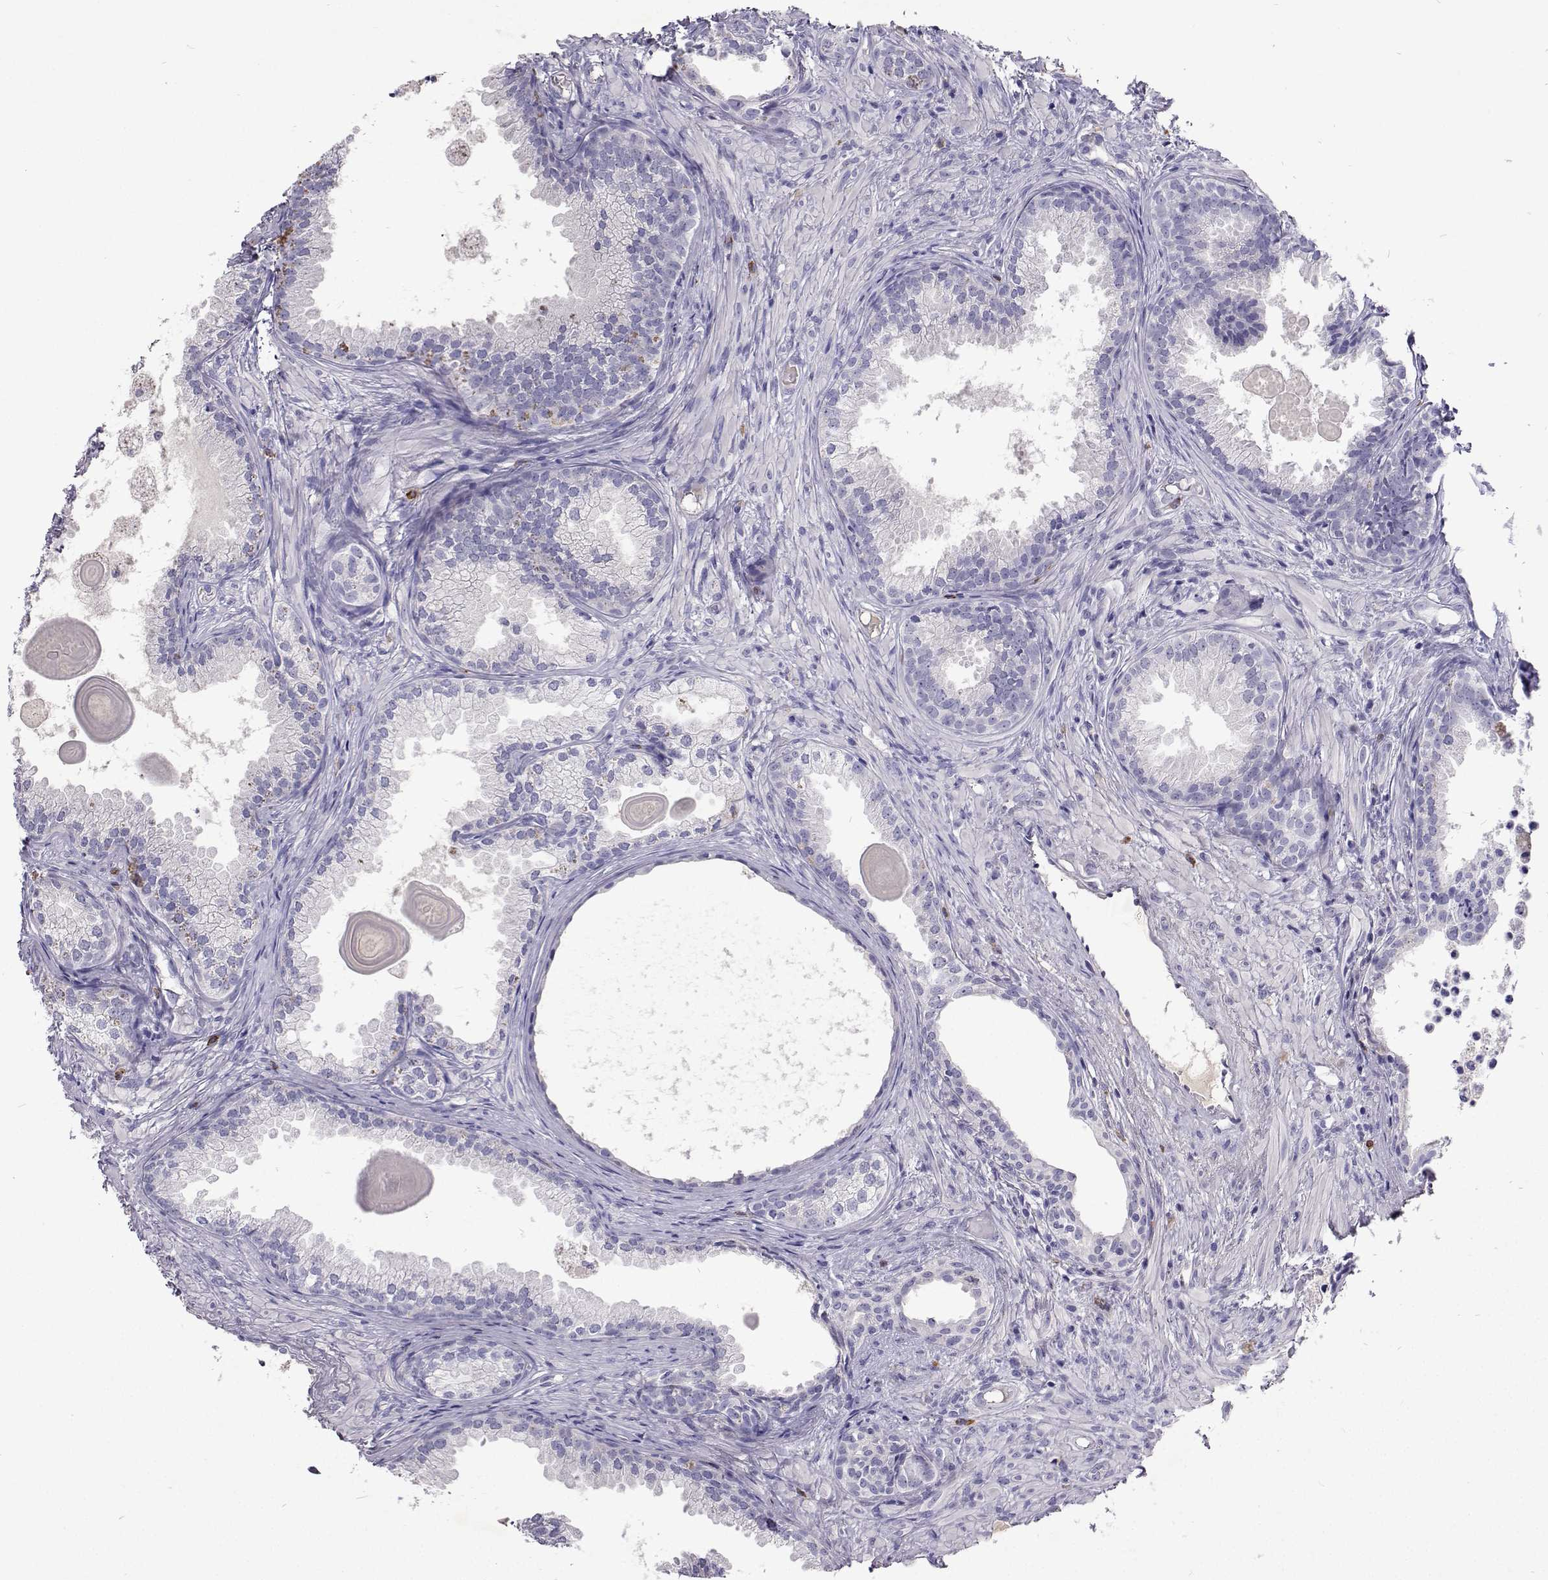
{"staining": {"intensity": "negative", "quantity": "none", "location": "none"}, "tissue": "prostate cancer", "cell_type": "Tumor cells", "image_type": "cancer", "snomed": [{"axis": "morphology", "description": "Adenocarcinoma, High grade"}, {"axis": "topography", "description": "Prostate"}], "caption": "IHC image of human prostate high-grade adenocarcinoma stained for a protein (brown), which reveals no expression in tumor cells.", "gene": "CFAP44", "patient": {"sex": "male", "age": 83}}